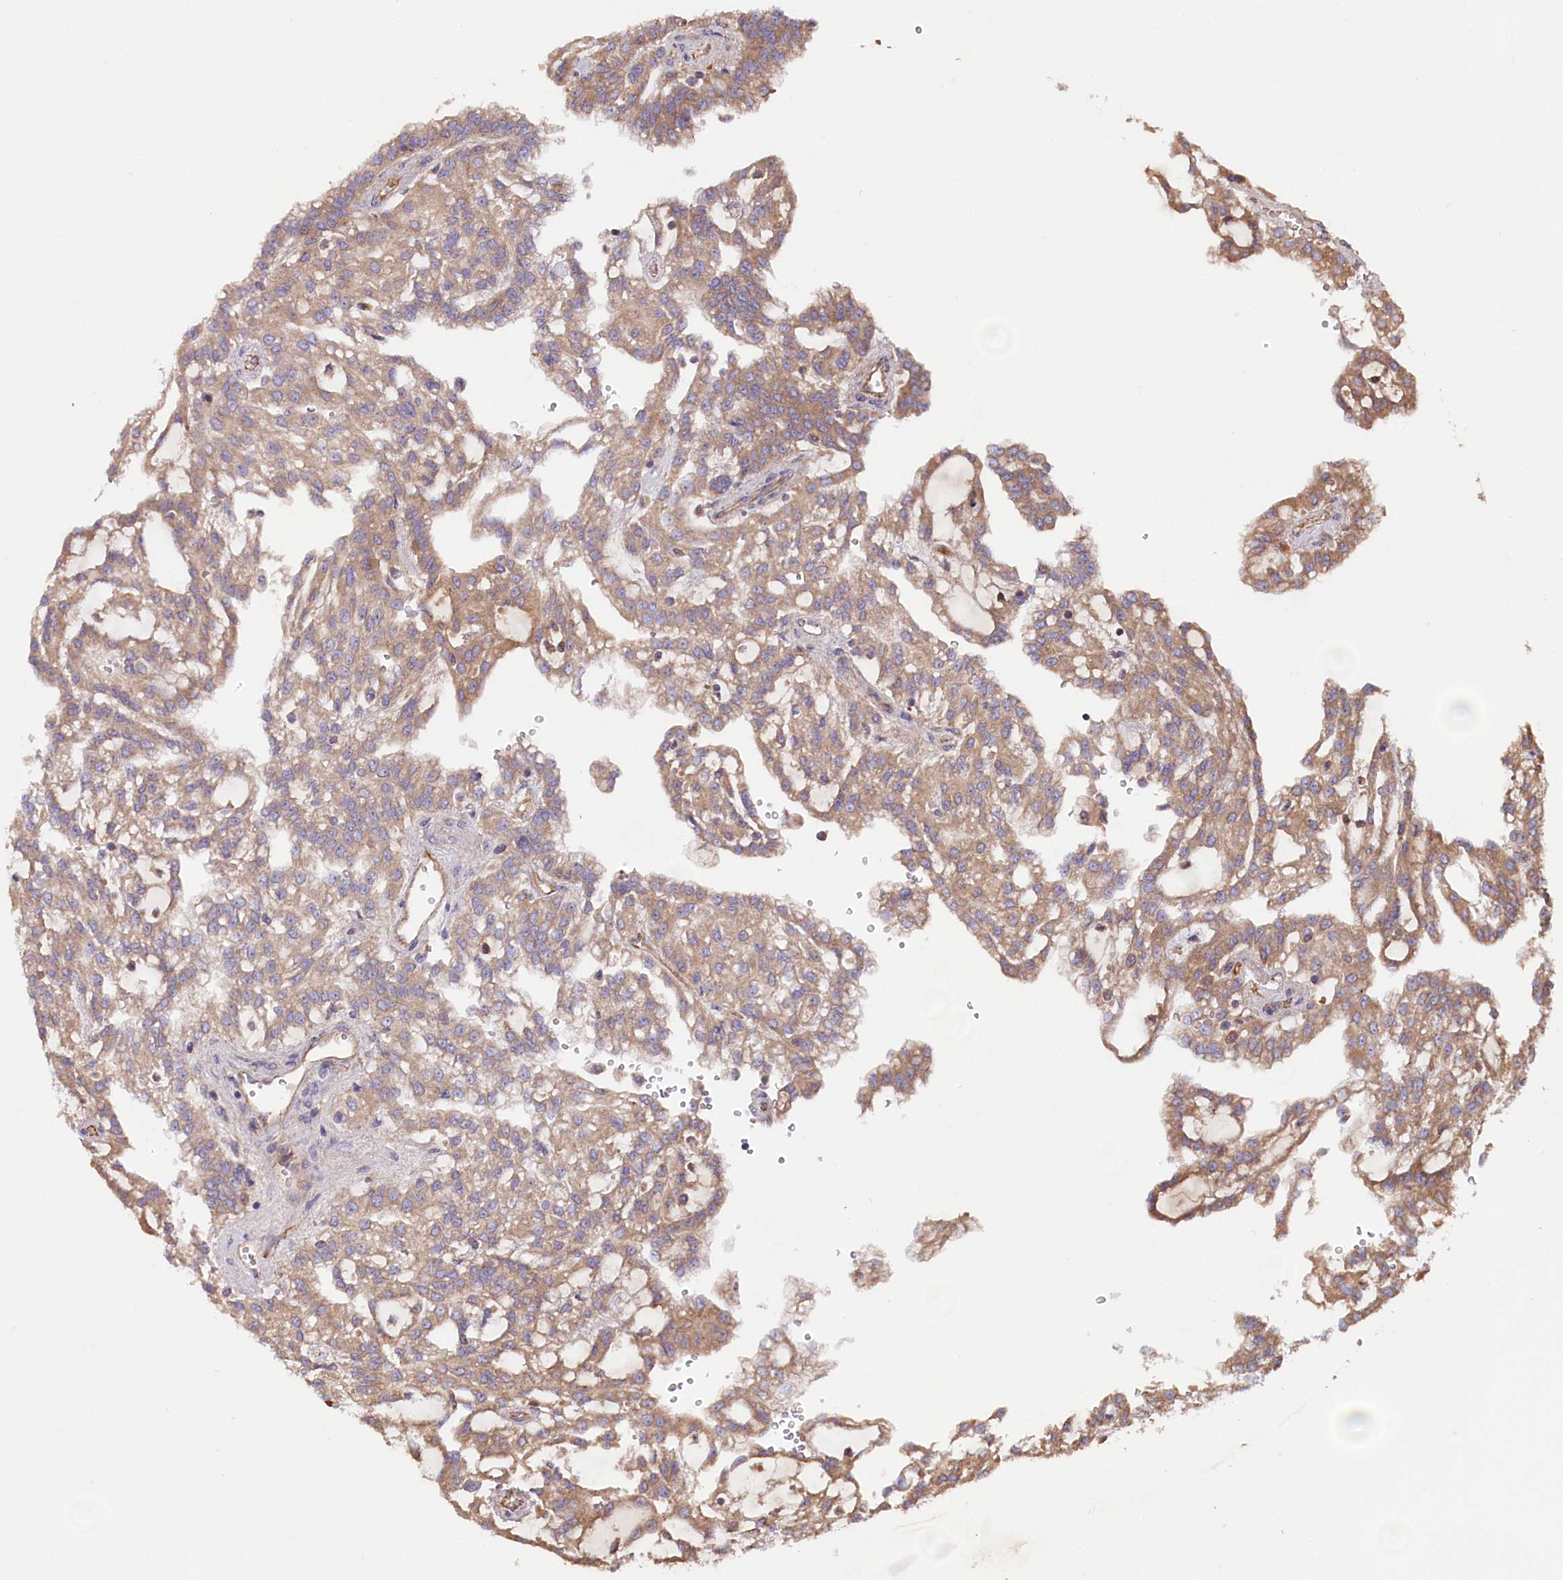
{"staining": {"intensity": "weak", "quantity": ">75%", "location": "cytoplasmic/membranous"}, "tissue": "renal cancer", "cell_type": "Tumor cells", "image_type": "cancer", "snomed": [{"axis": "morphology", "description": "Adenocarcinoma, NOS"}, {"axis": "topography", "description": "Kidney"}], "caption": "Immunohistochemical staining of renal cancer (adenocarcinoma) displays low levels of weak cytoplasmic/membranous protein staining in about >75% of tumor cells.", "gene": "CEP295", "patient": {"sex": "male", "age": 63}}